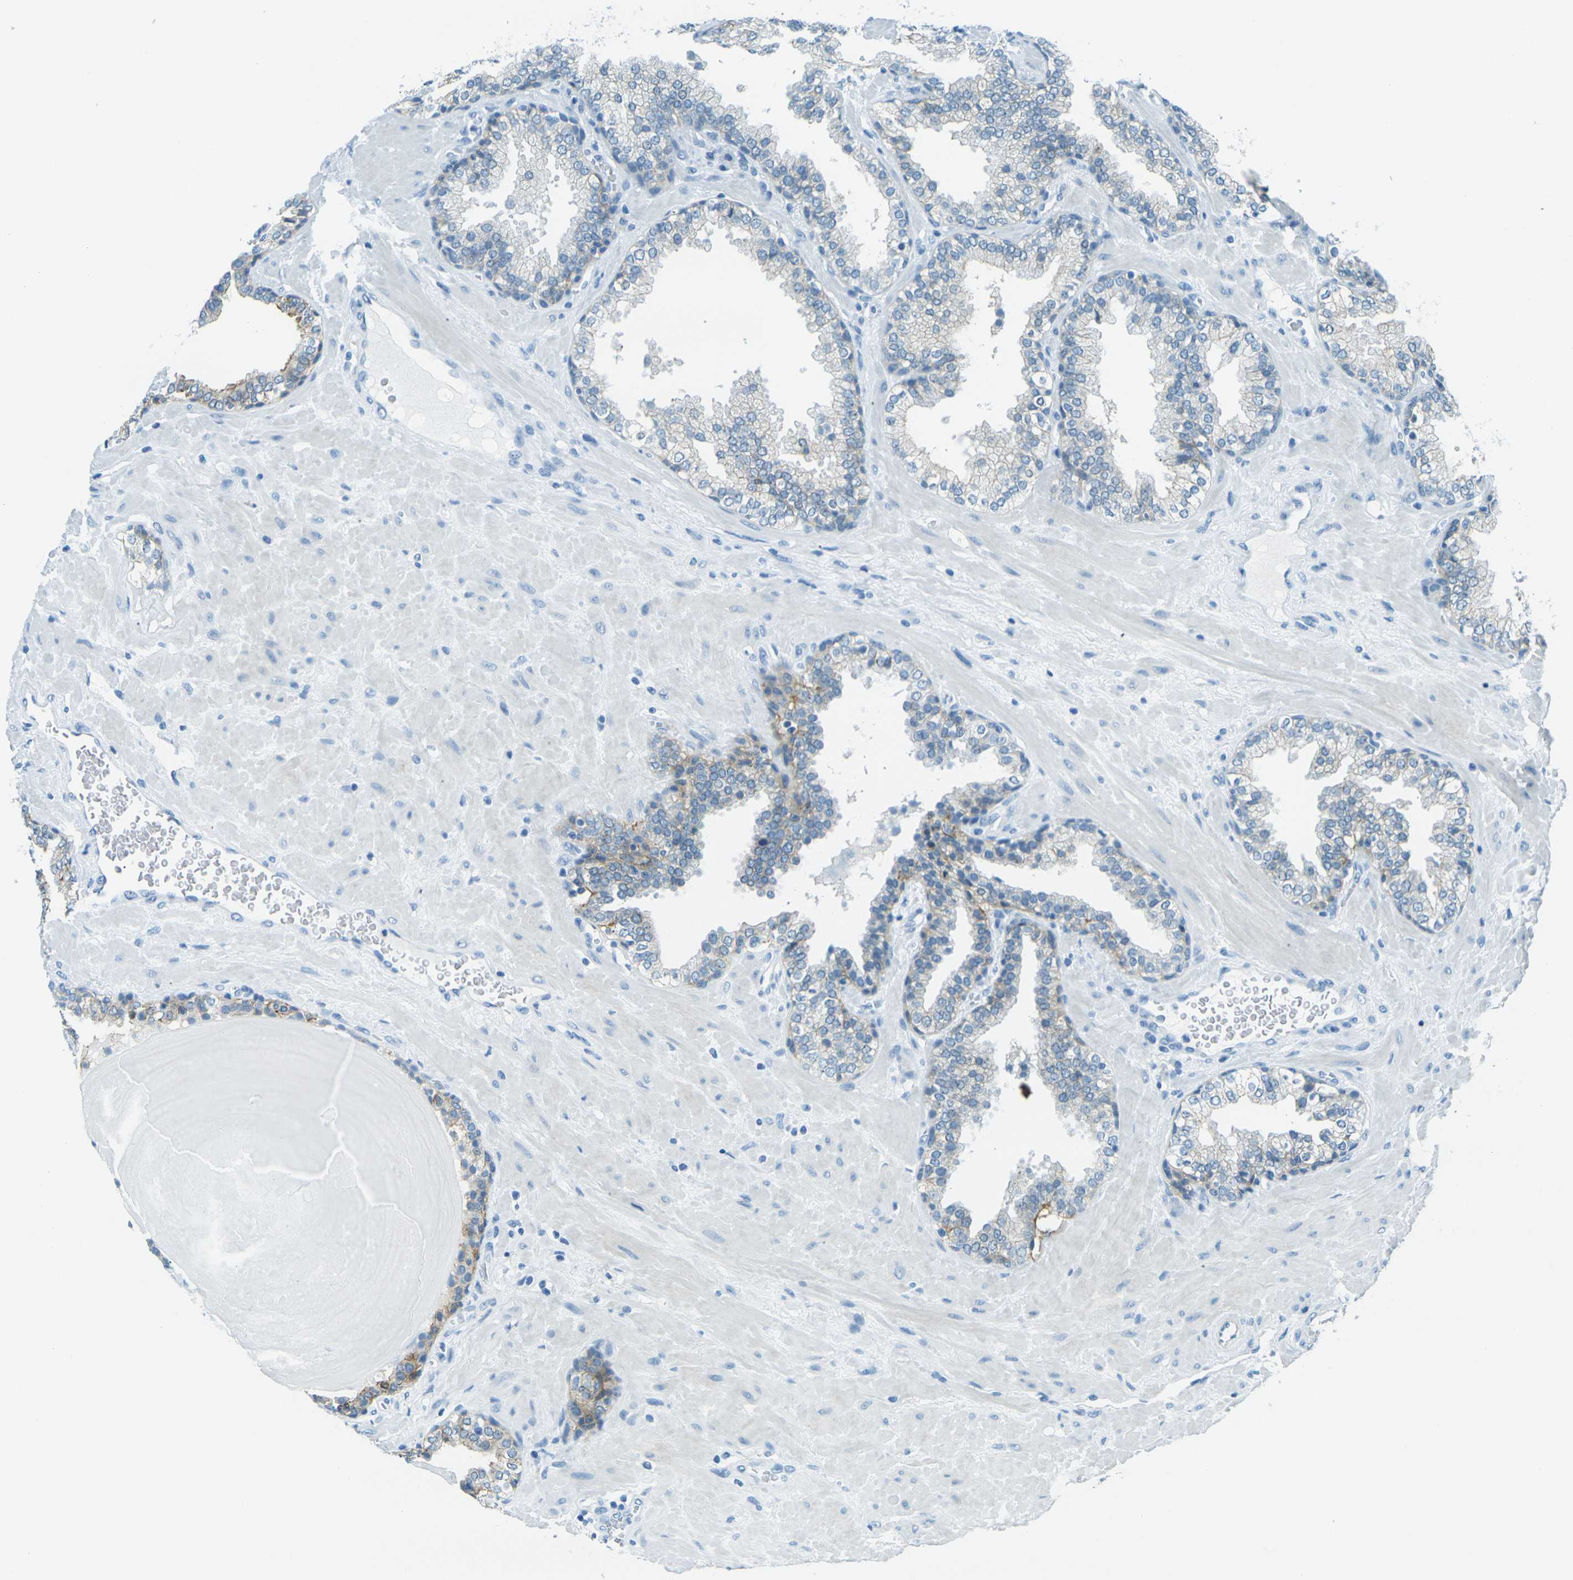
{"staining": {"intensity": "moderate", "quantity": "<25%", "location": "cytoplasmic/membranous"}, "tissue": "prostate", "cell_type": "Glandular cells", "image_type": "normal", "snomed": [{"axis": "morphology", "description": "Normal tissue, NOS"}, {"axis": "topography", "description": "Prostate"}], "caption": "Prostate stained for a protein (brown) demonstrates moderate cytoplasmic/membranous positive expression in about <25% of glandular cells.", "gene": "OCLN", "patient": {"sex": "male", "age": 51}}